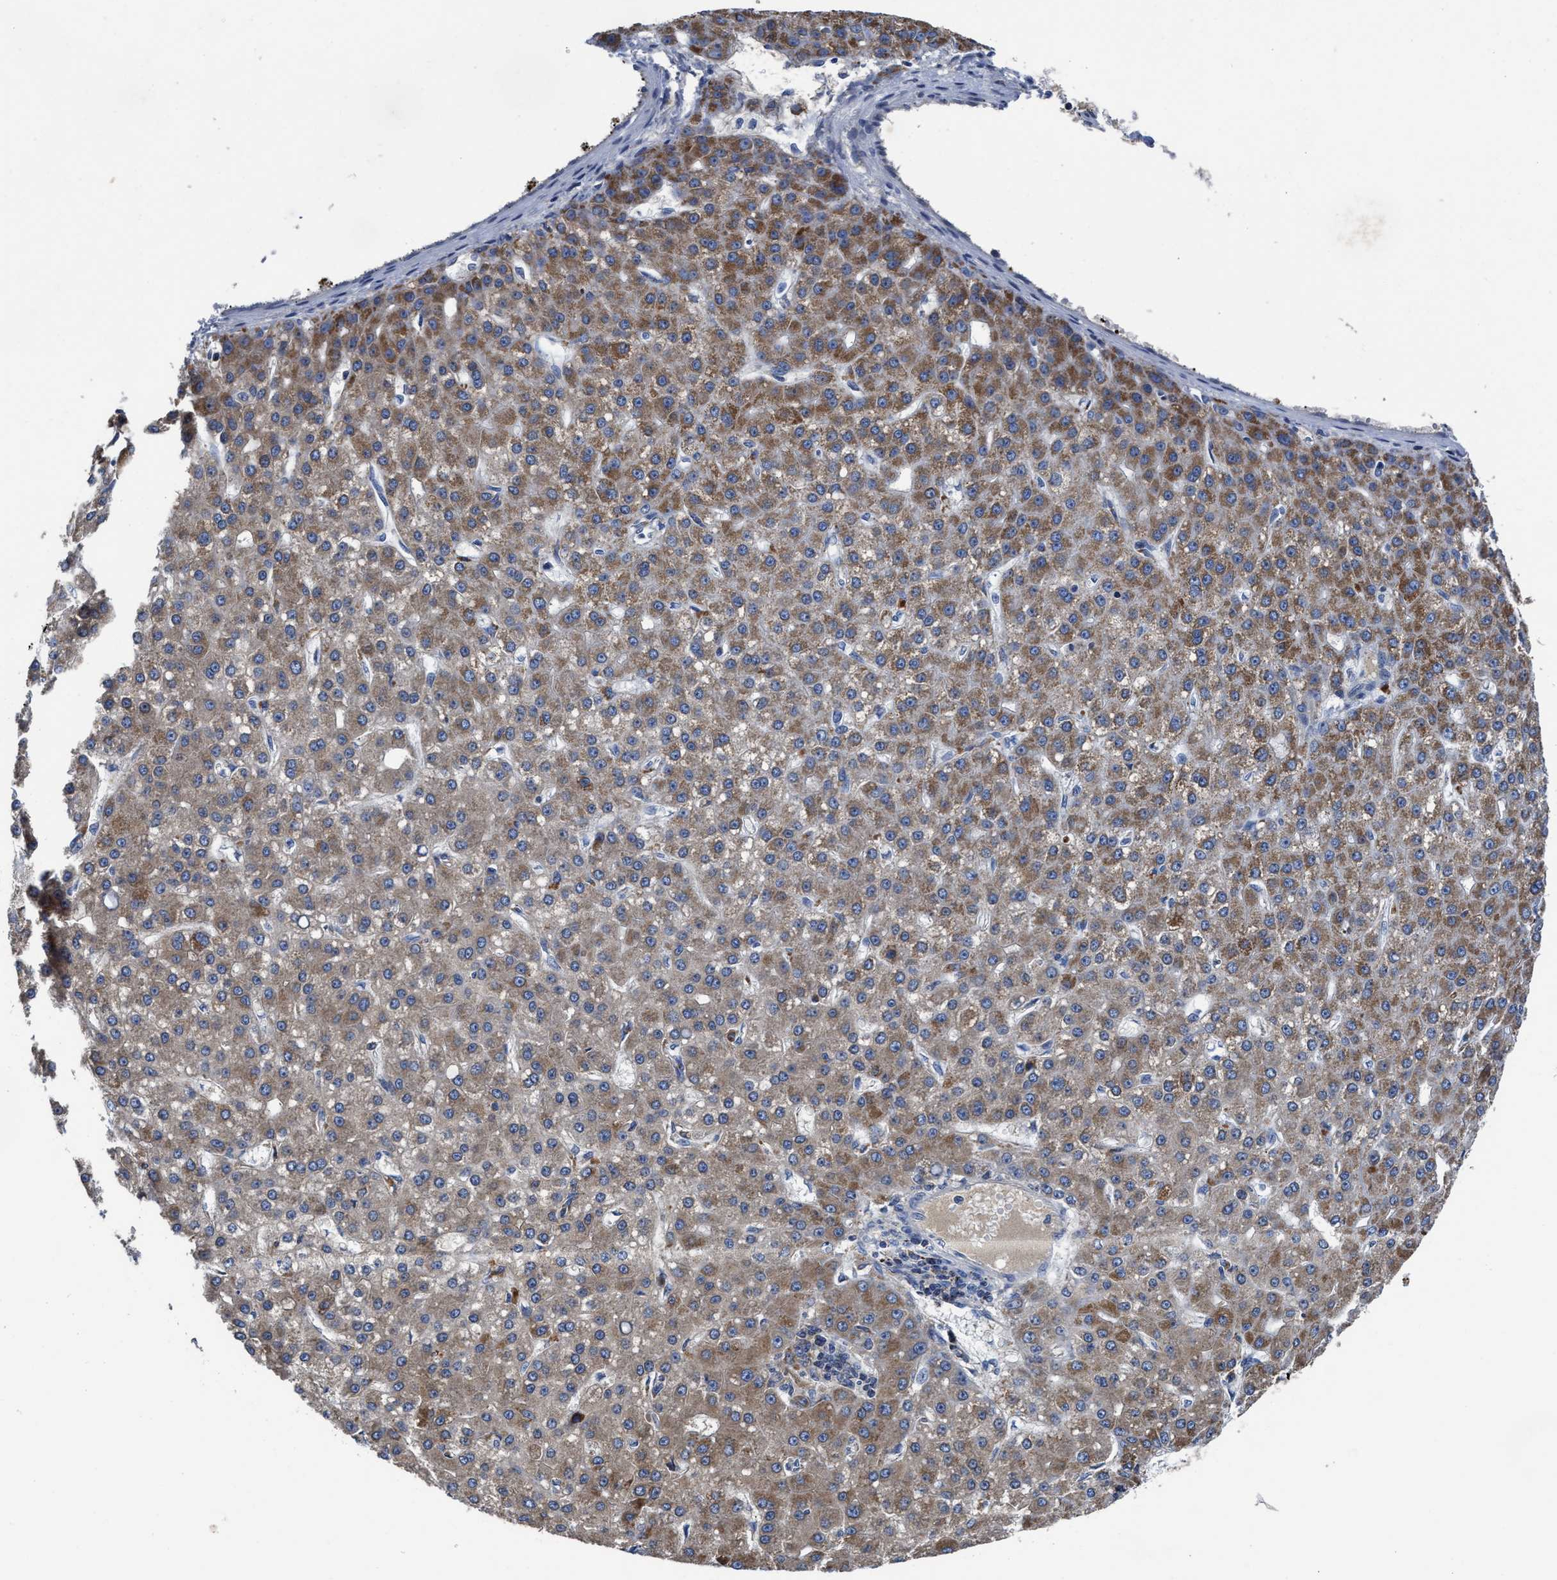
{"staining": {"intensity": "moderate", "quantity": ">75%", "location": "cytoplasmic/membranous"}, "tissue": "liver cancer", "cell_type": "Tumor cells", "image_type": "cancer", "snomed": [{"axis": "morphology", "description": "Carcinoma, Hepatocellular, NOS"}, {"axis": "topography", "description": "Liver"}], "caption": "About >75% of tumor cells in human liver cancer exhibit moderate cytoplasmic/membranous protein expression as visualized by brown immunohistochemical staining.", "gene": "CACNA1D", "patient": {"sex": "male", "age": 67}}